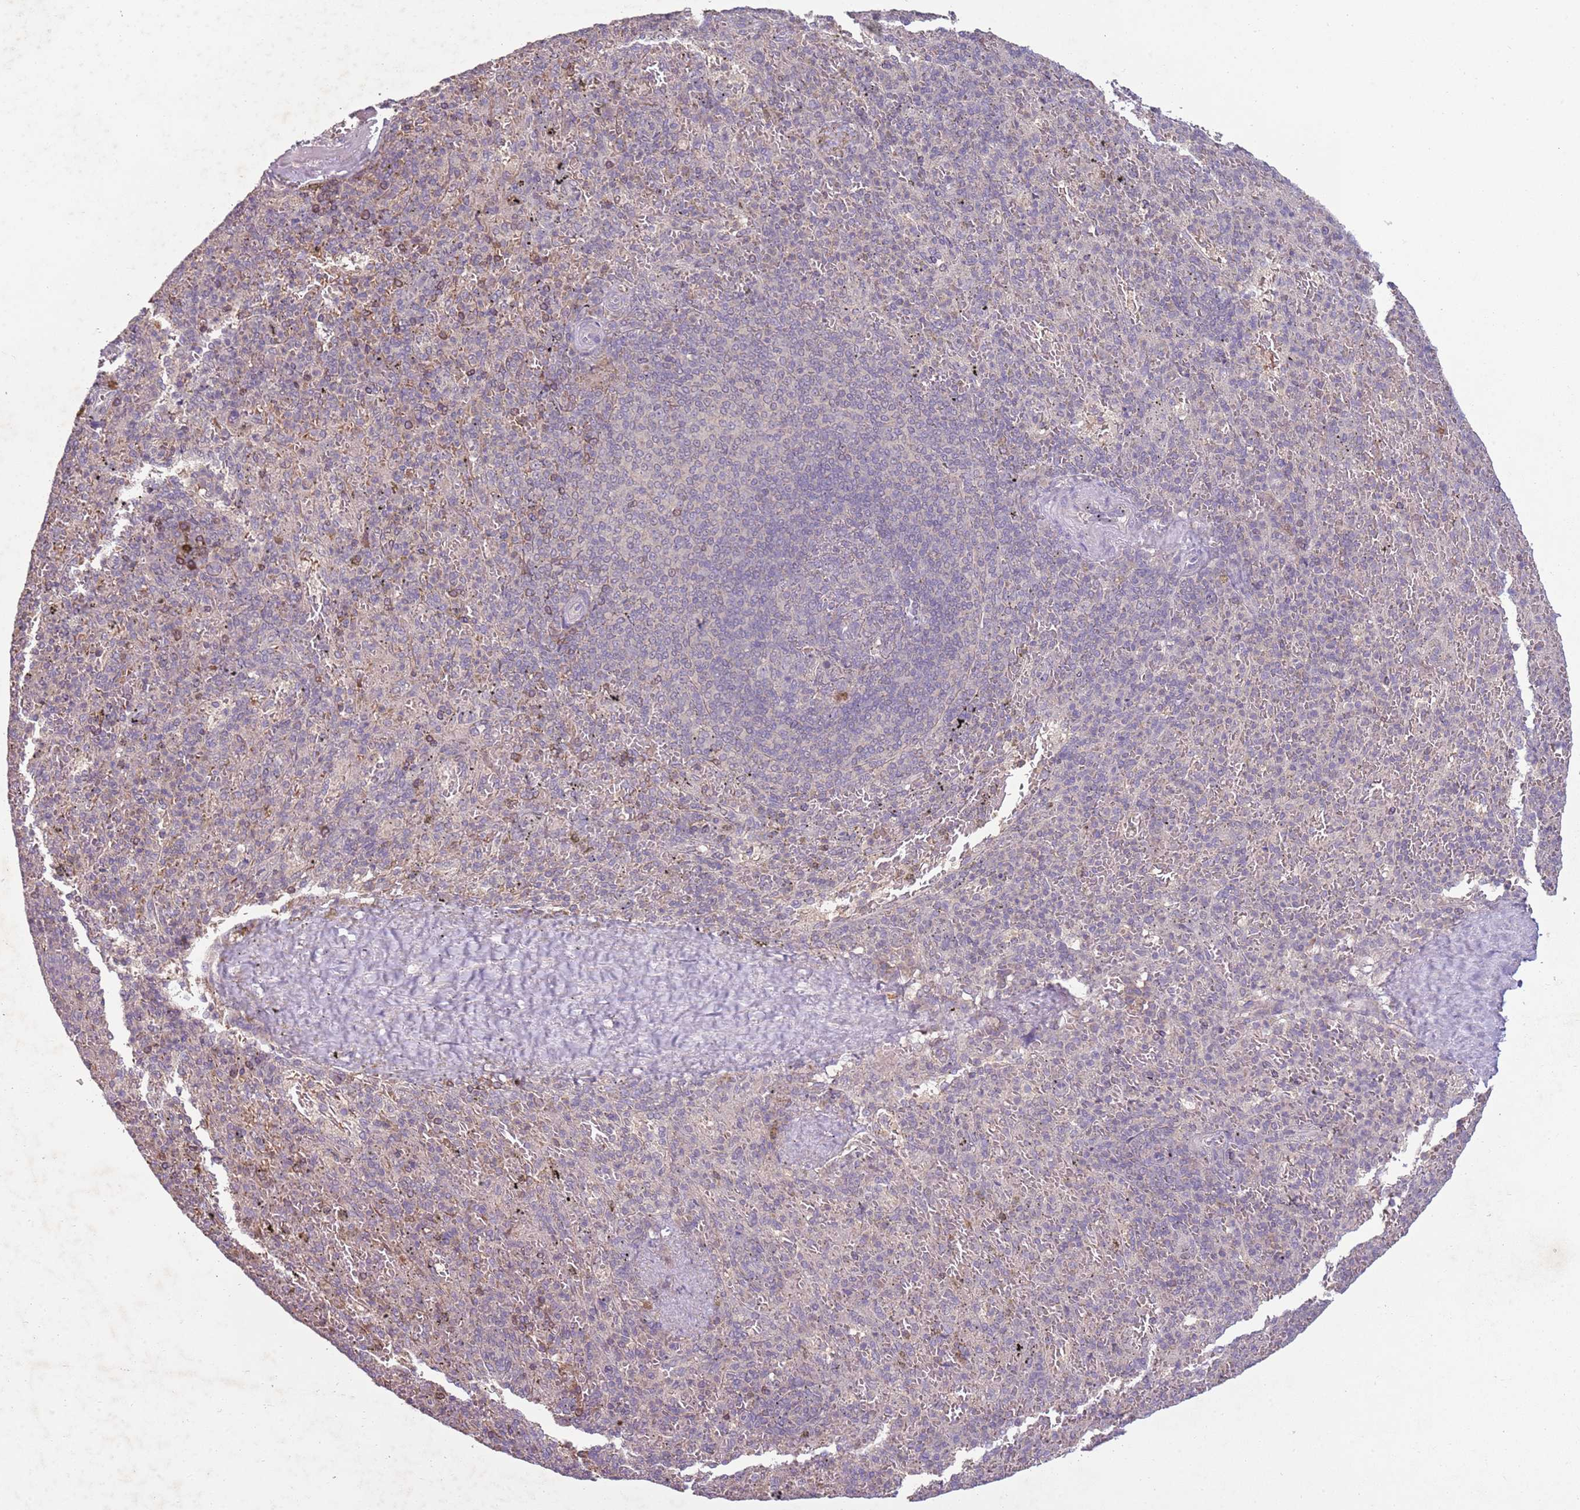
{"staining": {"intensity": "negative", "quantity": "none", "location": "none"}, "tissue": "spleen", "cell_type": "Cells in red pulp", "image_type": "normal", "snomed": [{"axis": "morphology", "description": "Normal tissue, NOS"}, {"axis": "topography", "description": "Spleen"}], "caption": "Immunohistochemistry (IHC) histopathology image of benign spleen: spleen stained with DAB reveals no significant protein positivity in cells in red pulp.", "gene": "TEKT4", "patient": {"sex": "male", "age": 82}}